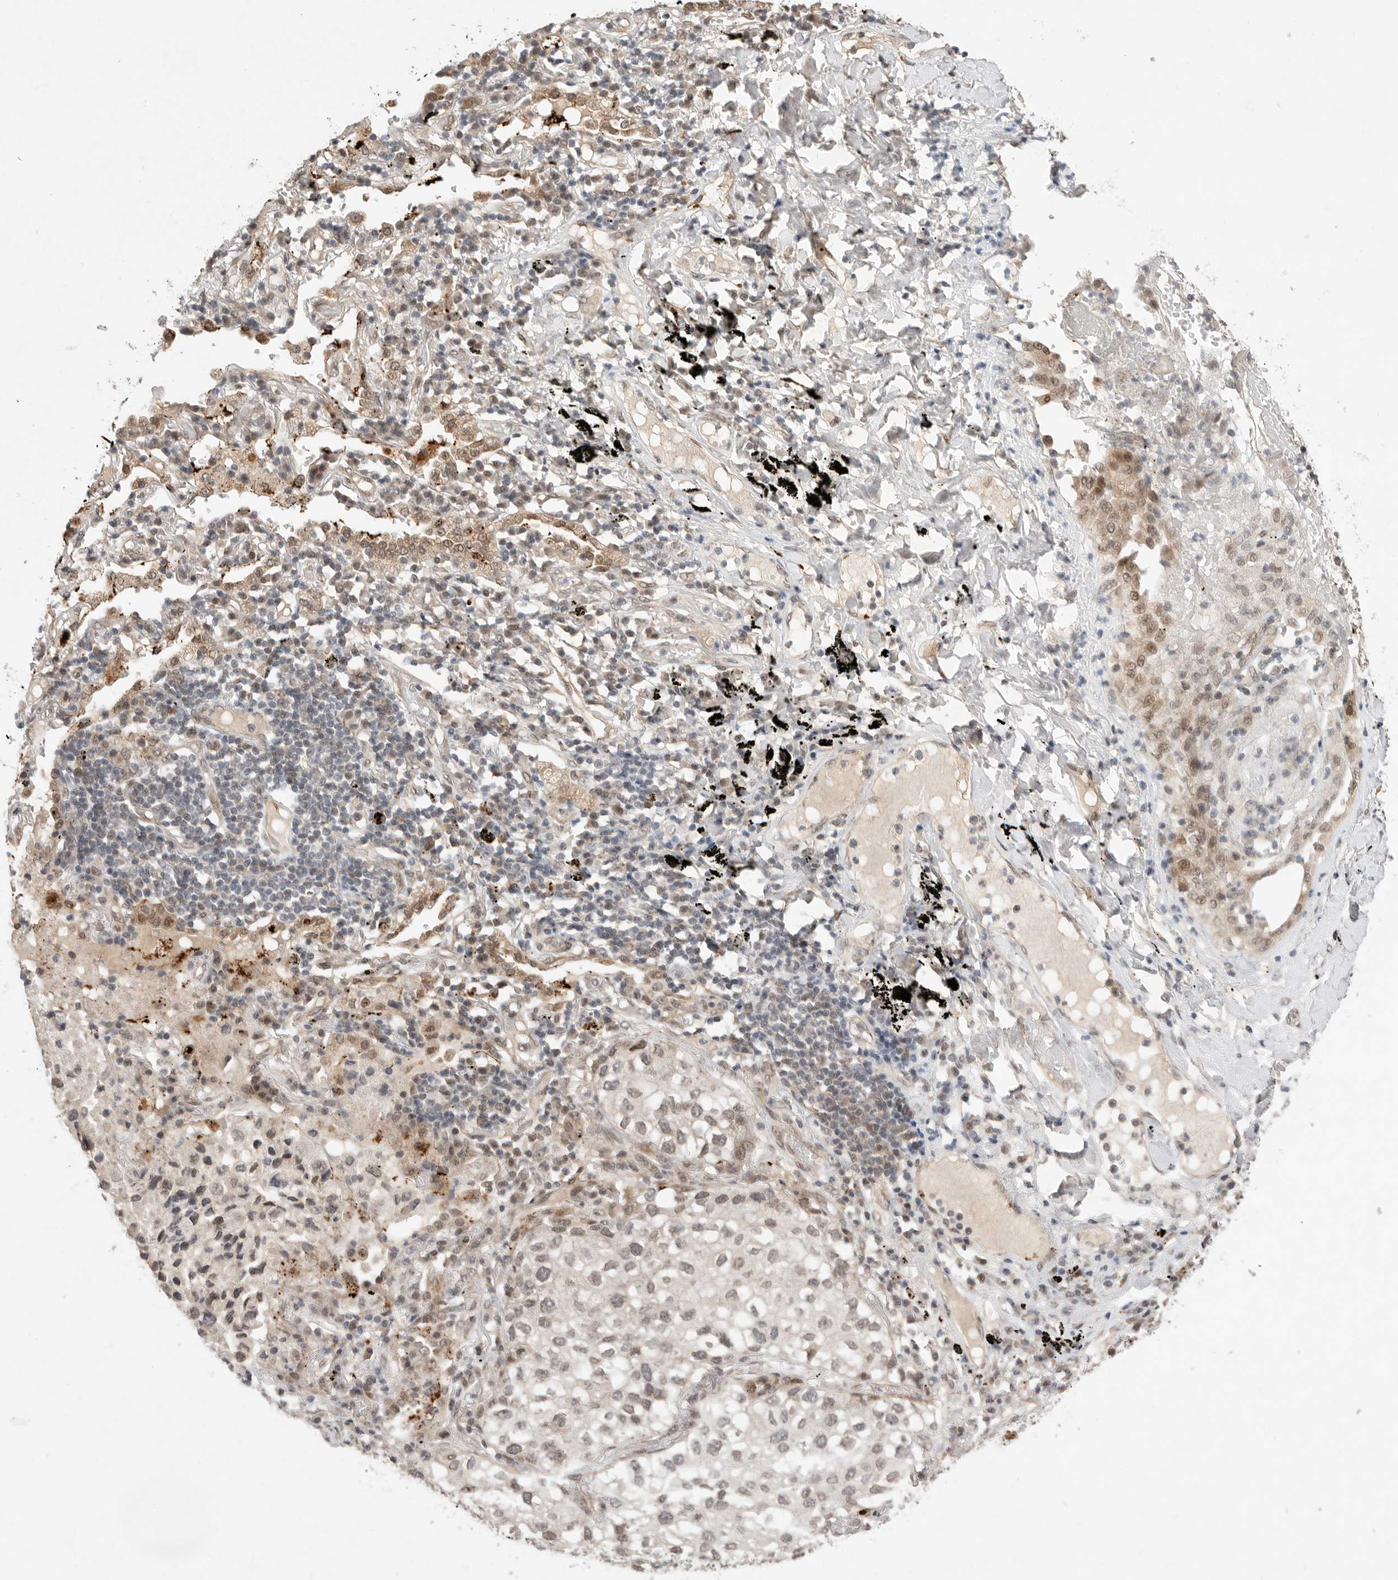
{"staining": {"intensity": "weak", "quantity": "<25%", "location": "nuclear"}, "tissue": "lung cancer", "cell_type": "Tumor cells", "image_type": "cancer", "snomed": [{"axis": "morphology", "description": "Adenocarcinoma, NOS"}, {"axis": "topography", "description": "Lung"}], "caption": "IHC histopathology image of neoplastic tissue: lung cancer (adenocarcinoma) stained with DAB (3,3'-diaminobenzidine) exhibits no significant protein positivity in tumor cells.", "gene": "LEMD3", "patient": {"sex": "male", "age": 63}}